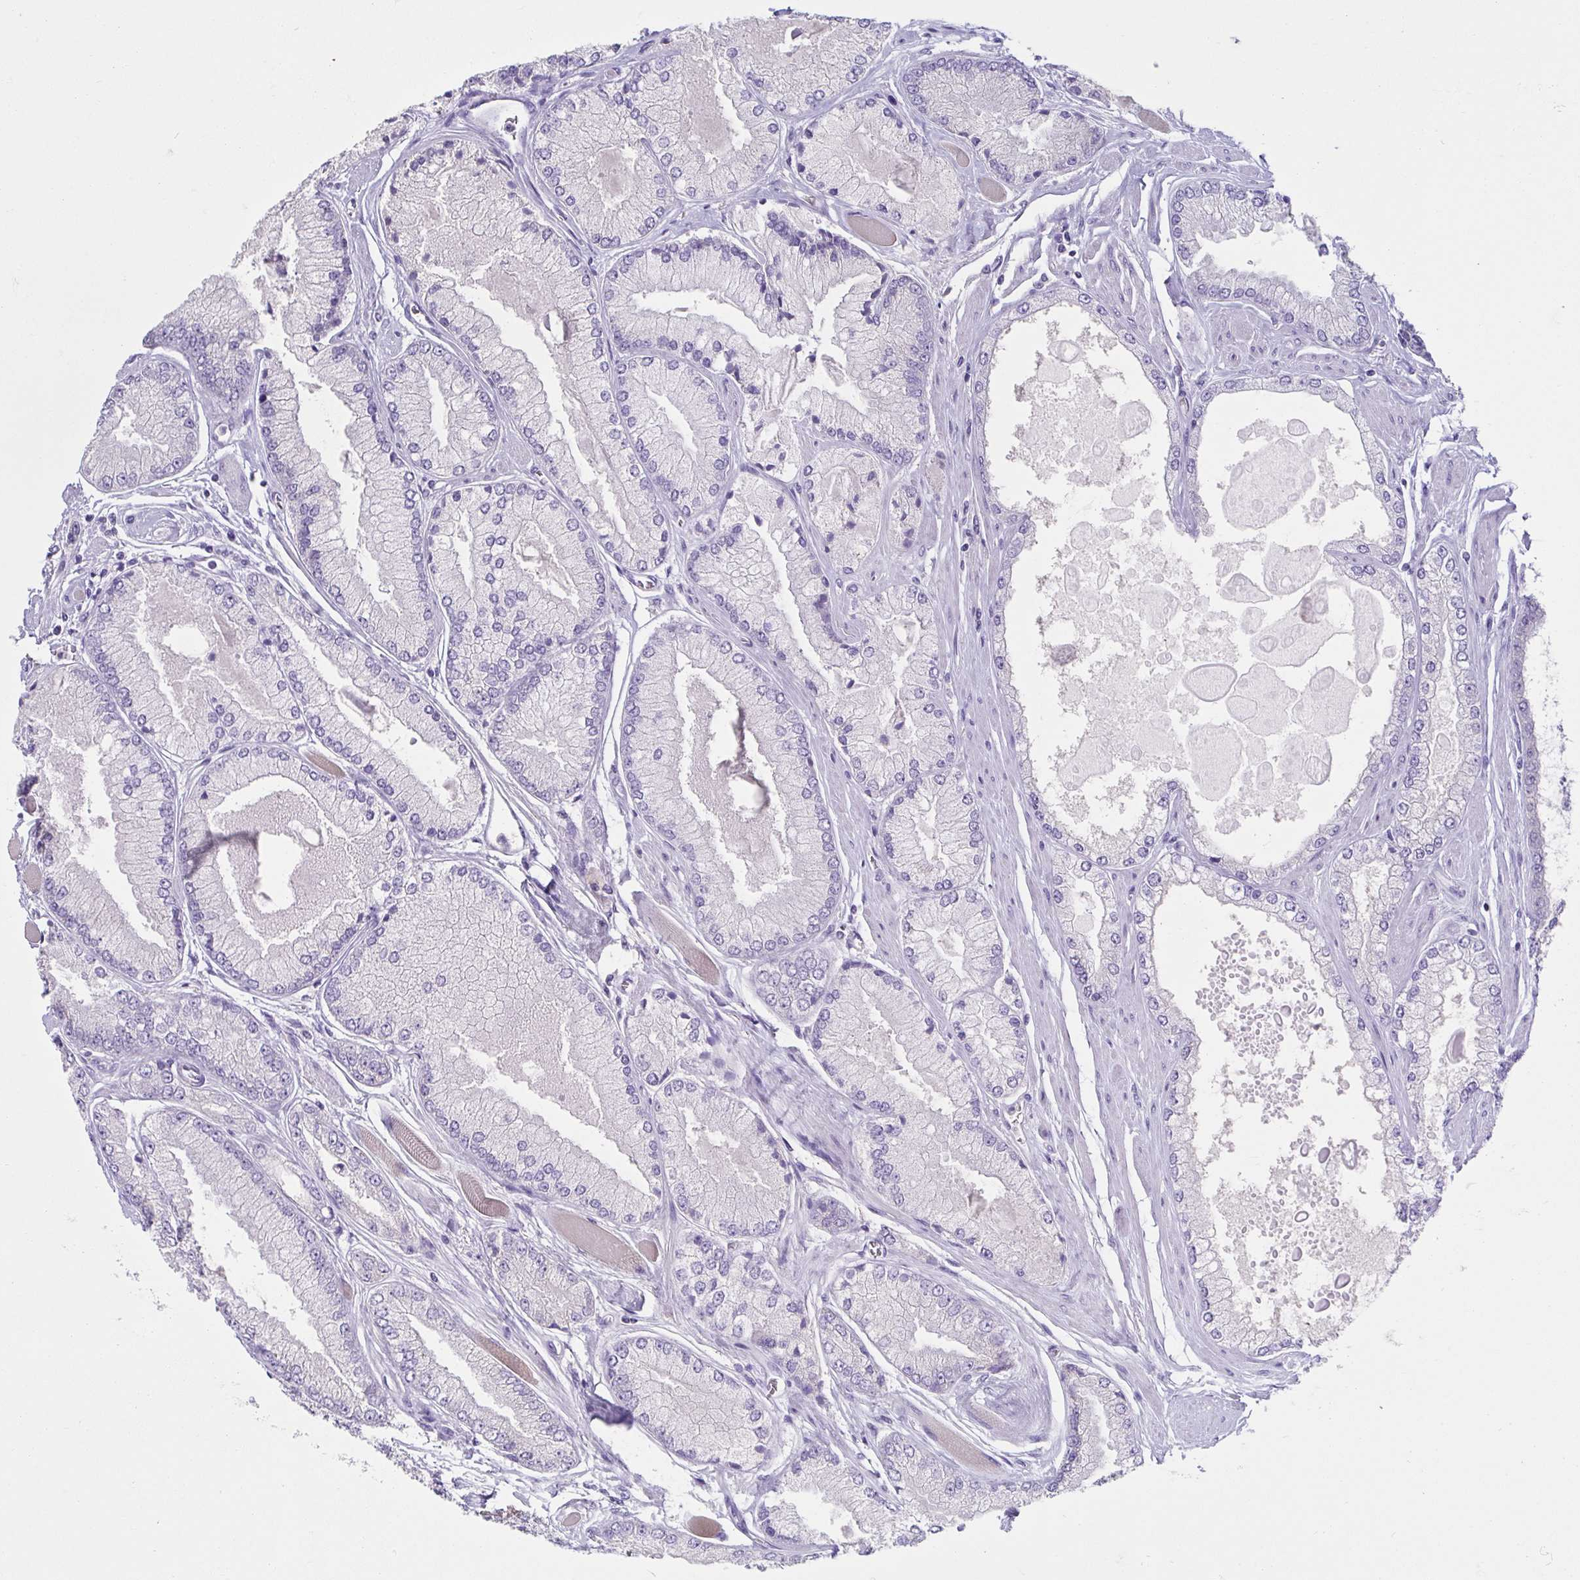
{"staining": {"intensity": "negative", "quantity": "none", "location": "none"}, "tissue": "prostate cancer", "cell_type": "Tumor cells", "image_type": "cancer", "snomed": [{"axis": "morphology", "description": "Adenocarcinoma, Low grade"}, {"axis": "topography", "description": "Prostate"}], "caption": "An image of prostate adenocarcinoma (low-grade) stained for a protein demonstrates no brown staining in tumor cells.", "gene": "CXCR1", "patient": {"sex": "male", "age": 67}}